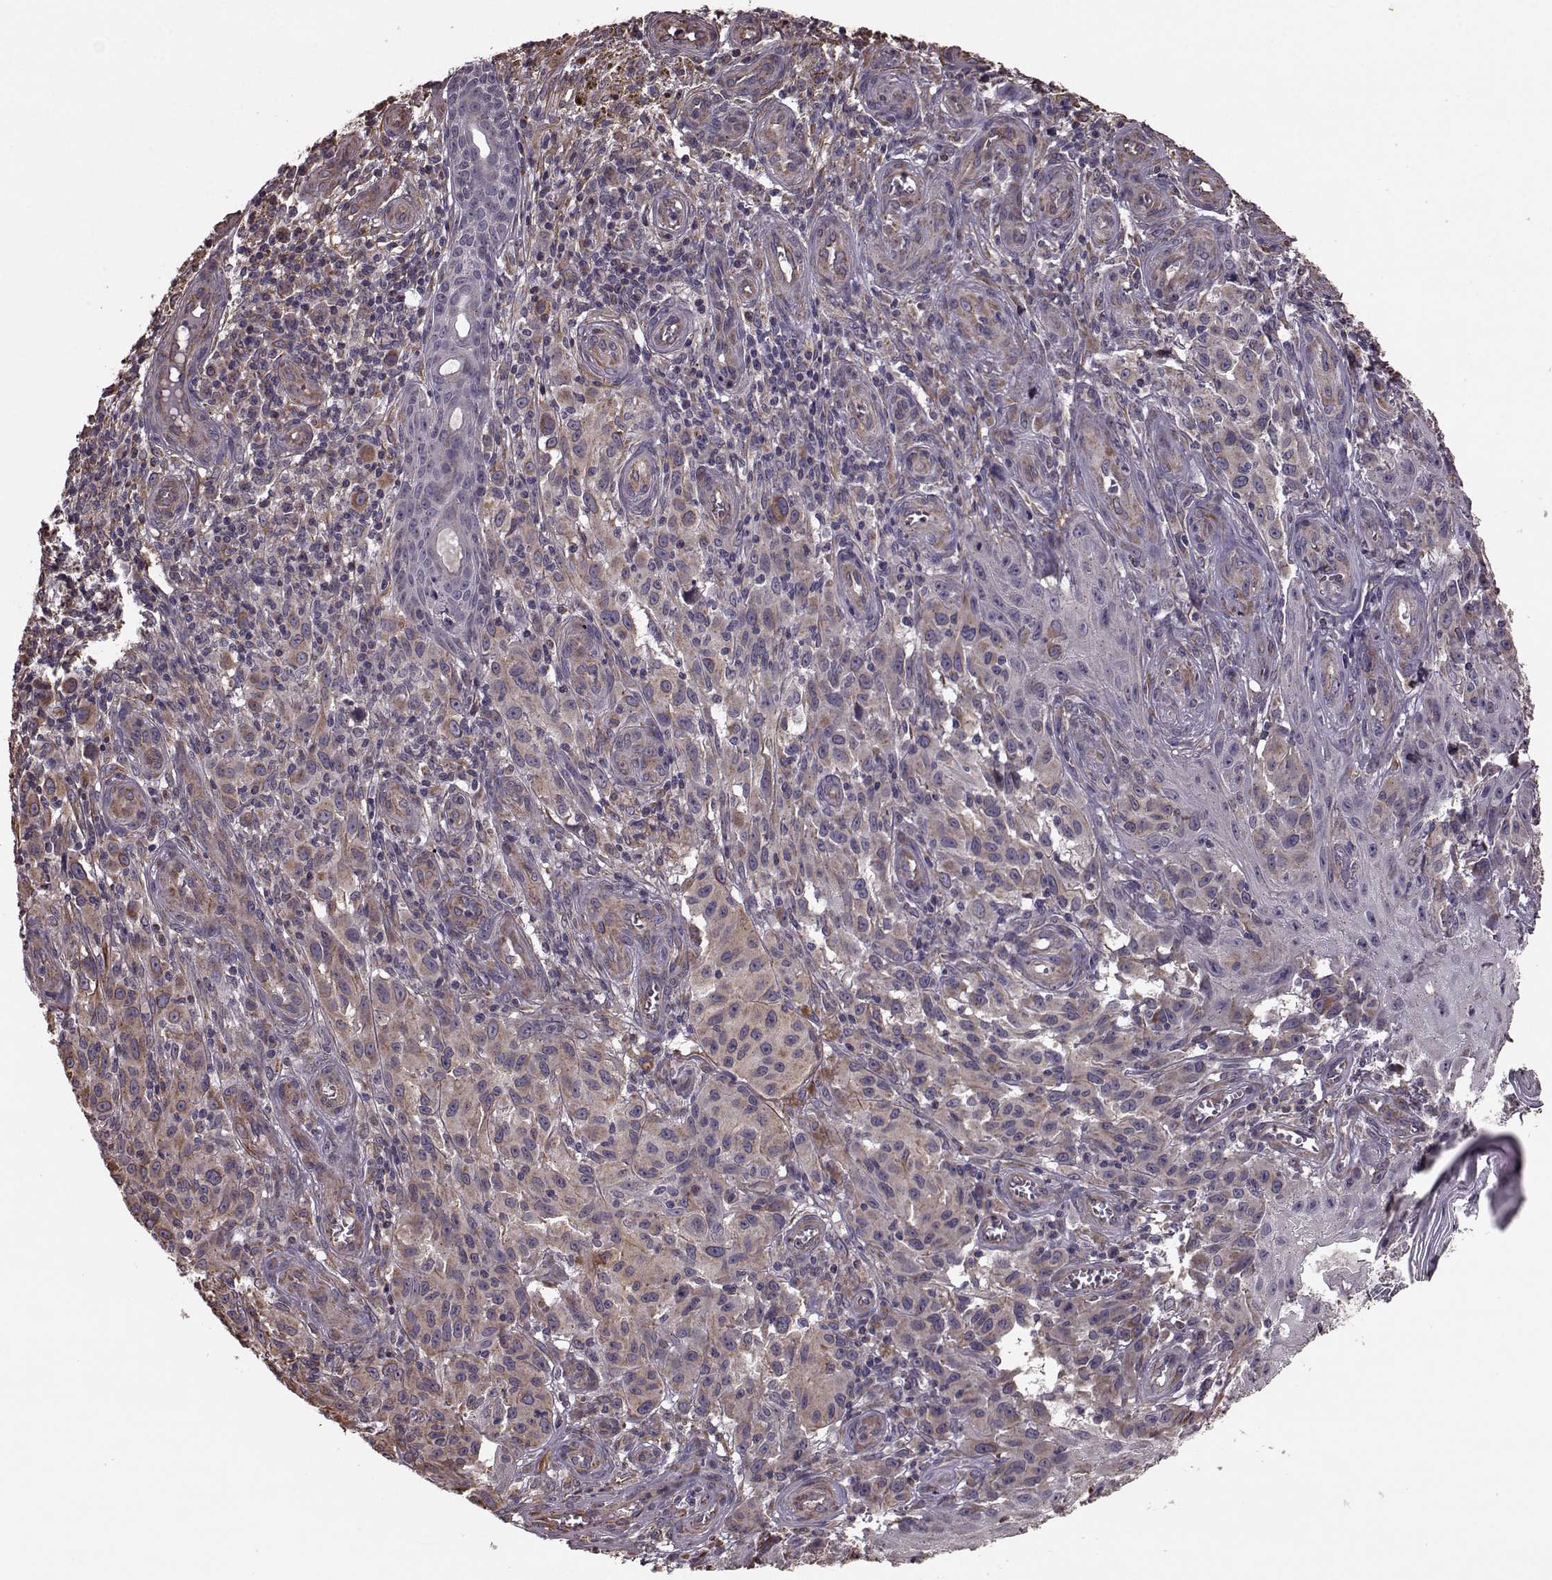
{"staining": {"intensity": "weak", "quantity": "25%-75%", "location": "cytoplasmic/membranous"}, "tissue": "melanoma", "cell_type": "Tumor cells", "image_type": "cancer", "snomed": [{"axis": "morphology", "description": "Malignant melanoma, NOS"}, {"axis": "topography", "description": "Skin"}], "caption": "A high-resolution photomicrograph shows IHC staining of malignant melanoma, which demonstrates weak cytoplasmic/membranous positivity in approximately 25%-75% of tumor cells.", "gene": "NTF3", "patient": {"sex": "female", "age": 53}}